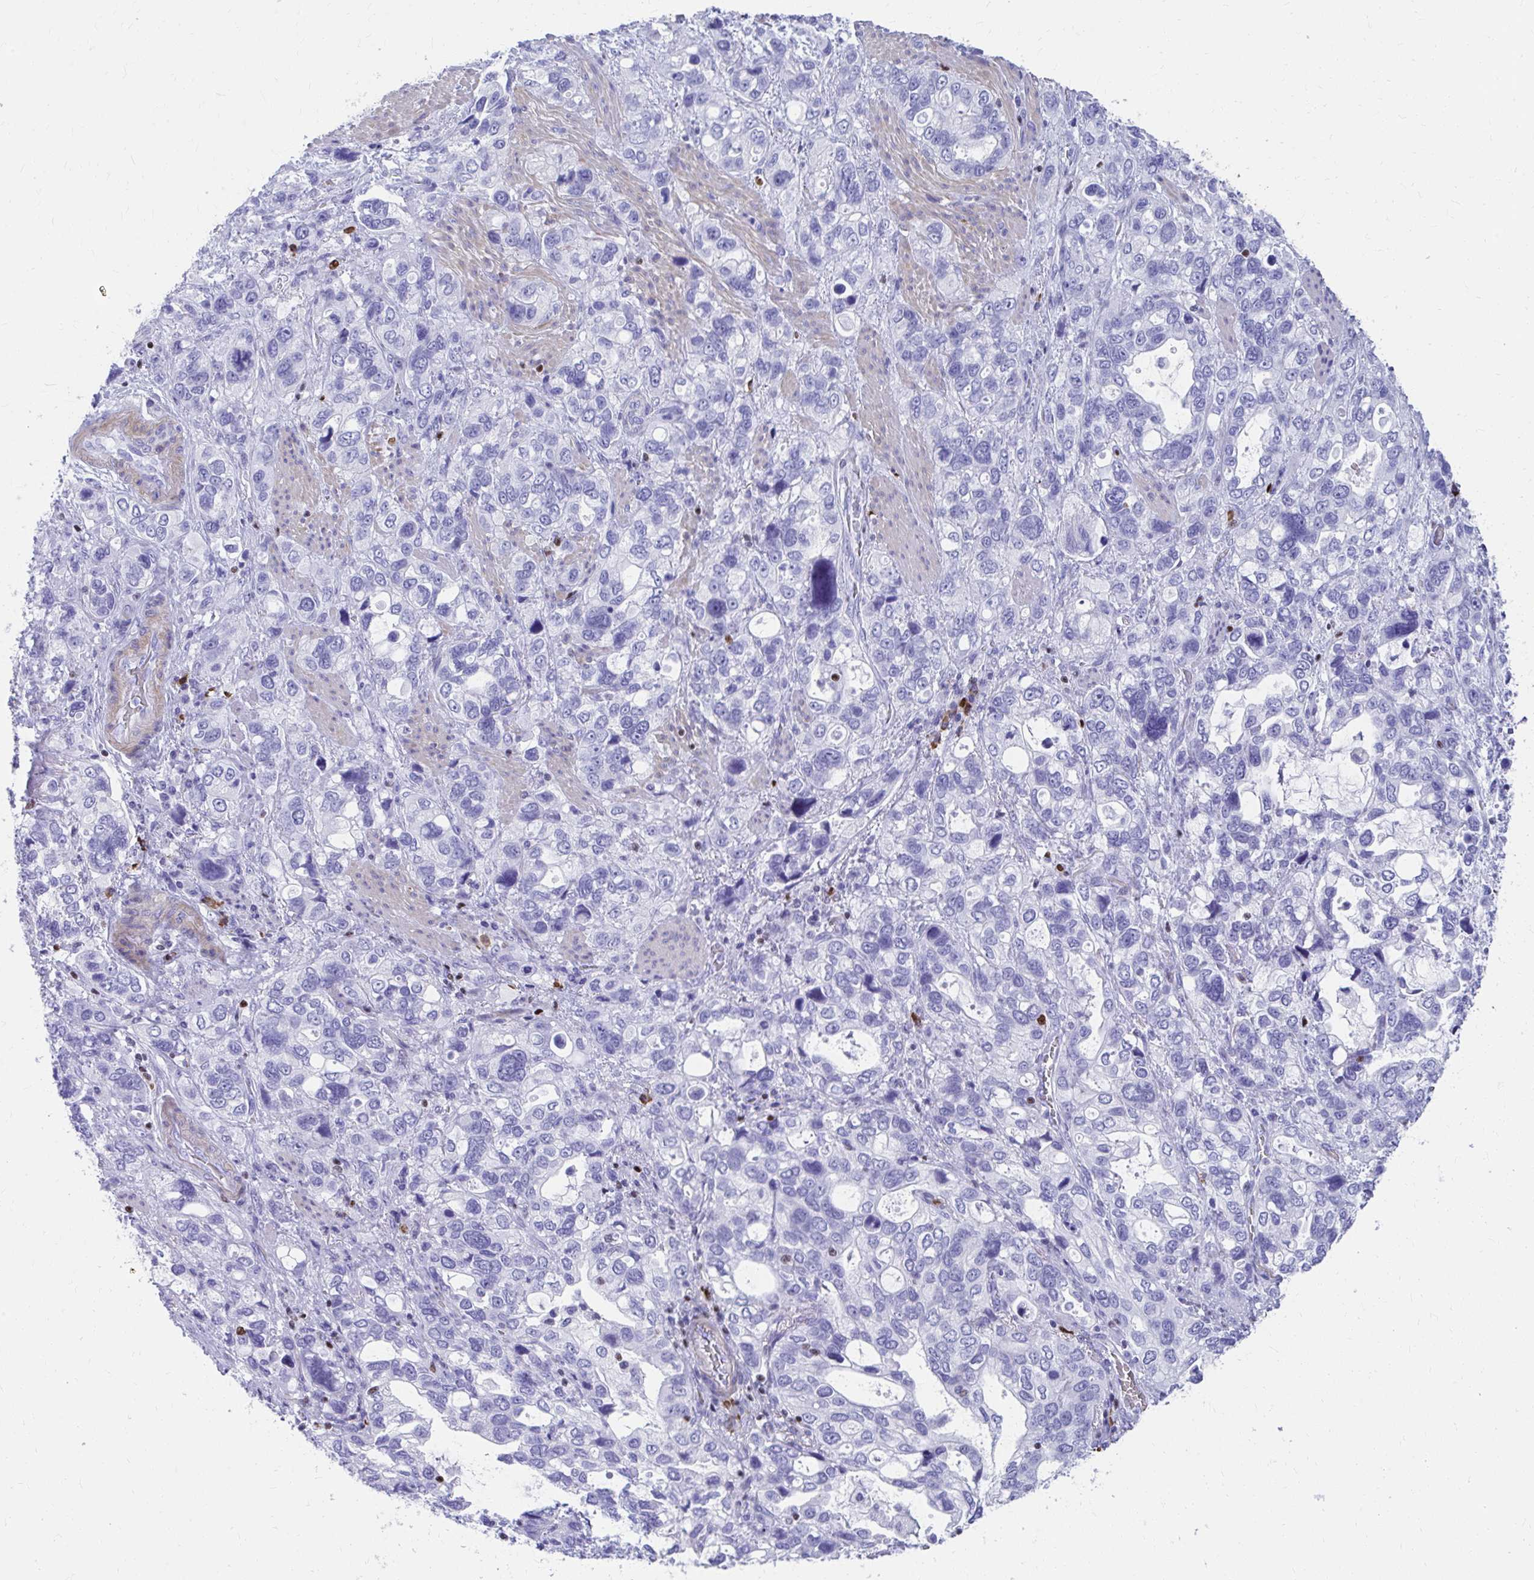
{"staining": {"intensity": "negative", "quantity": "none", "location": "none"}, "tissue": "stomach cancer", "cell_type": "Tumor cells", "image_type": "cancer", "snomed": [{"axis": "morphology", "description": "Adenocarcinoma, NOS"}, {"axis": "topography", "description": "Stomach, upper"}], "caption": "Photomicrograph shows no significant protein expression in tumor cells of stomach cancer.", "gene": "RUNX3", "patient": {"sex": "female", "age": 81}}